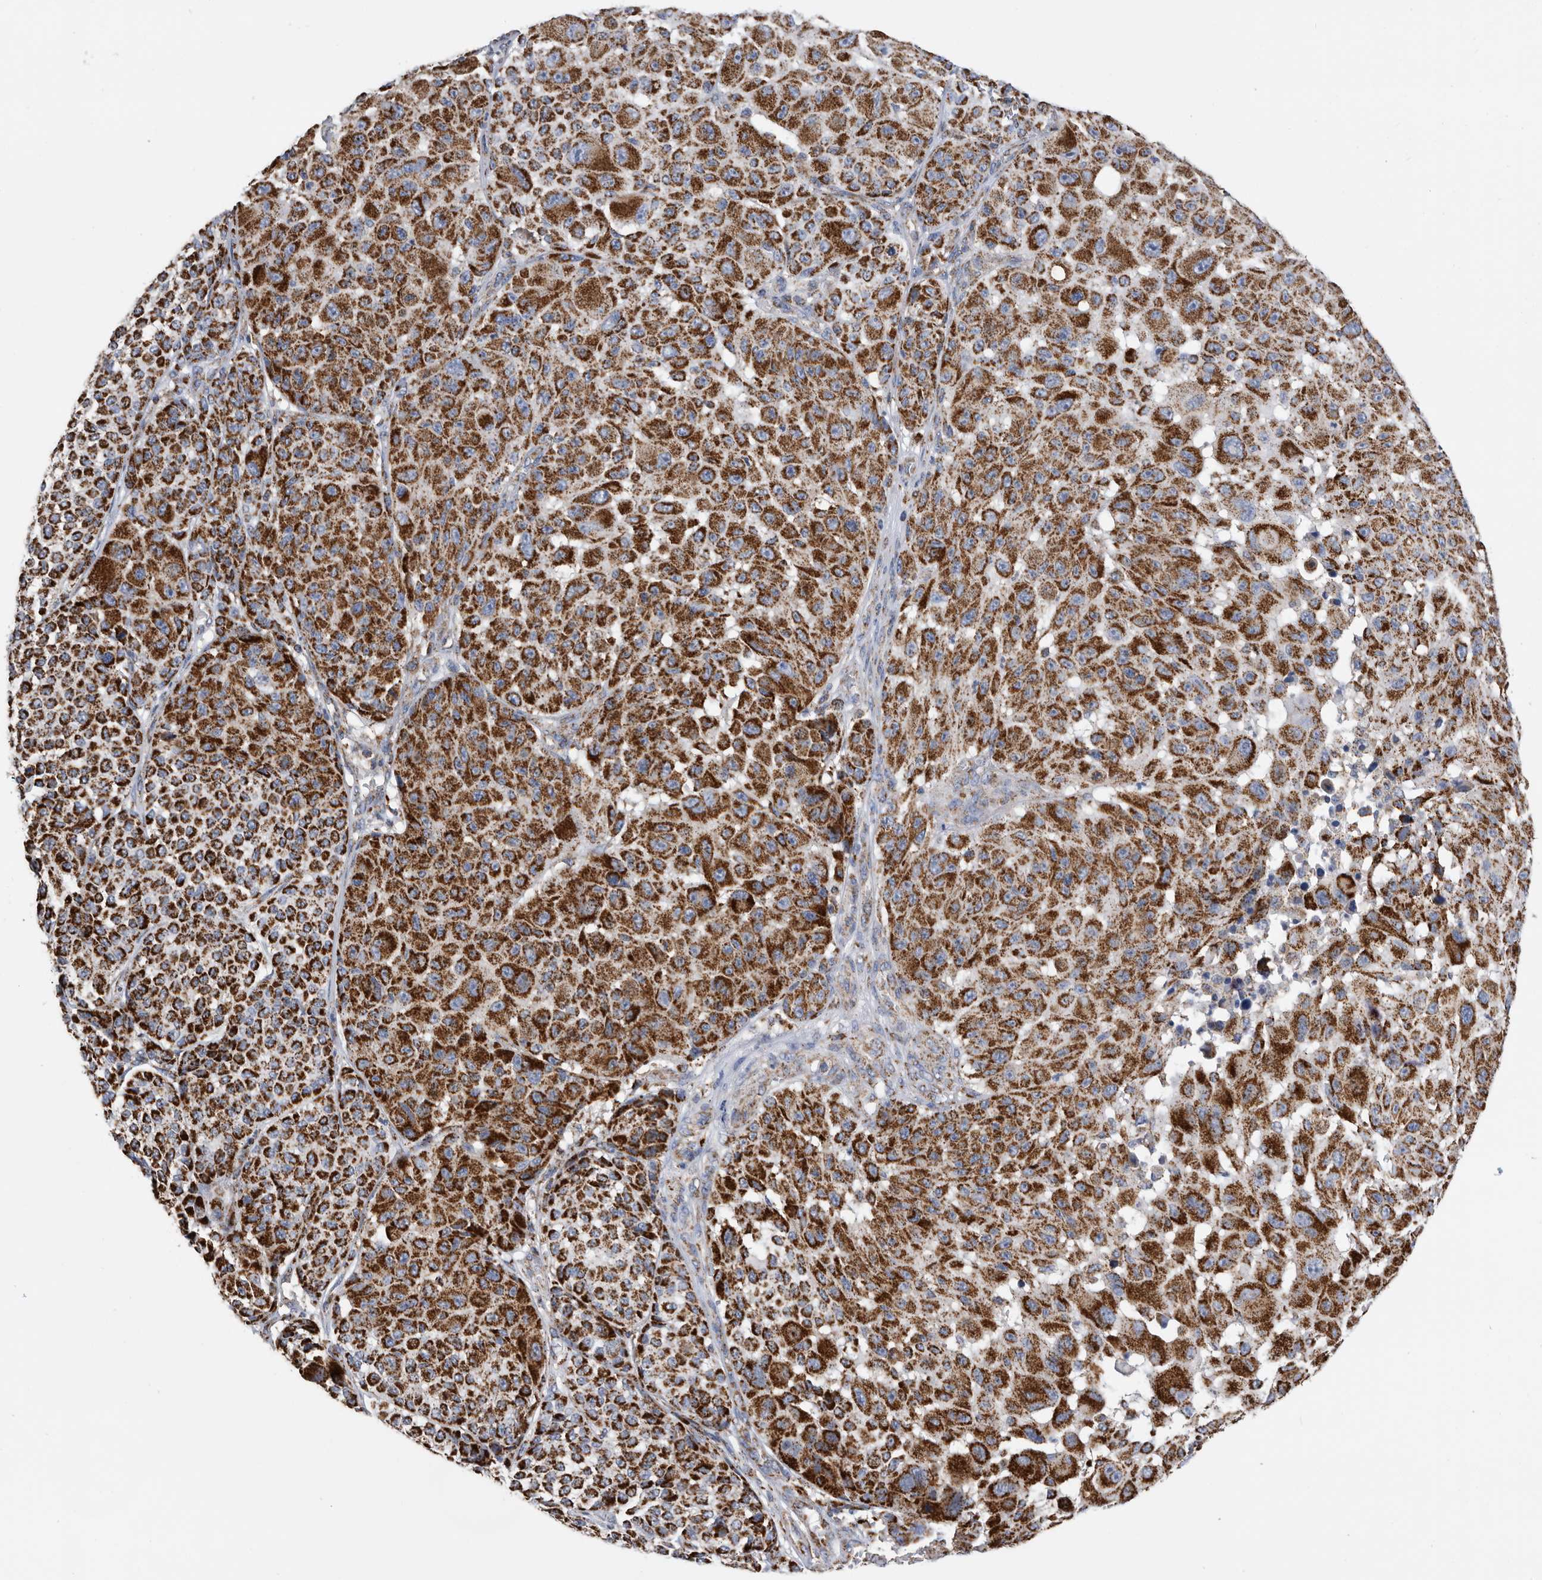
{"staining": {"intensity": "strong", "quantity": ">75%", "location": "cytoplasmic/membranous"}, "tissue": "melanoma", "cell_type": "Tumor cells", "image_type": "cancer", "snomed": [{"axis": "morphology", "description": "Malignant melanoma, NOS"}, {"axis": "topography", "description": "Skin"}], "caption": "Human malignant melanoma stained with a protein marker displays strong staining in tumor cells.", "gene": "WFDC1", "patient": {"sex": "male", "age": 83}}